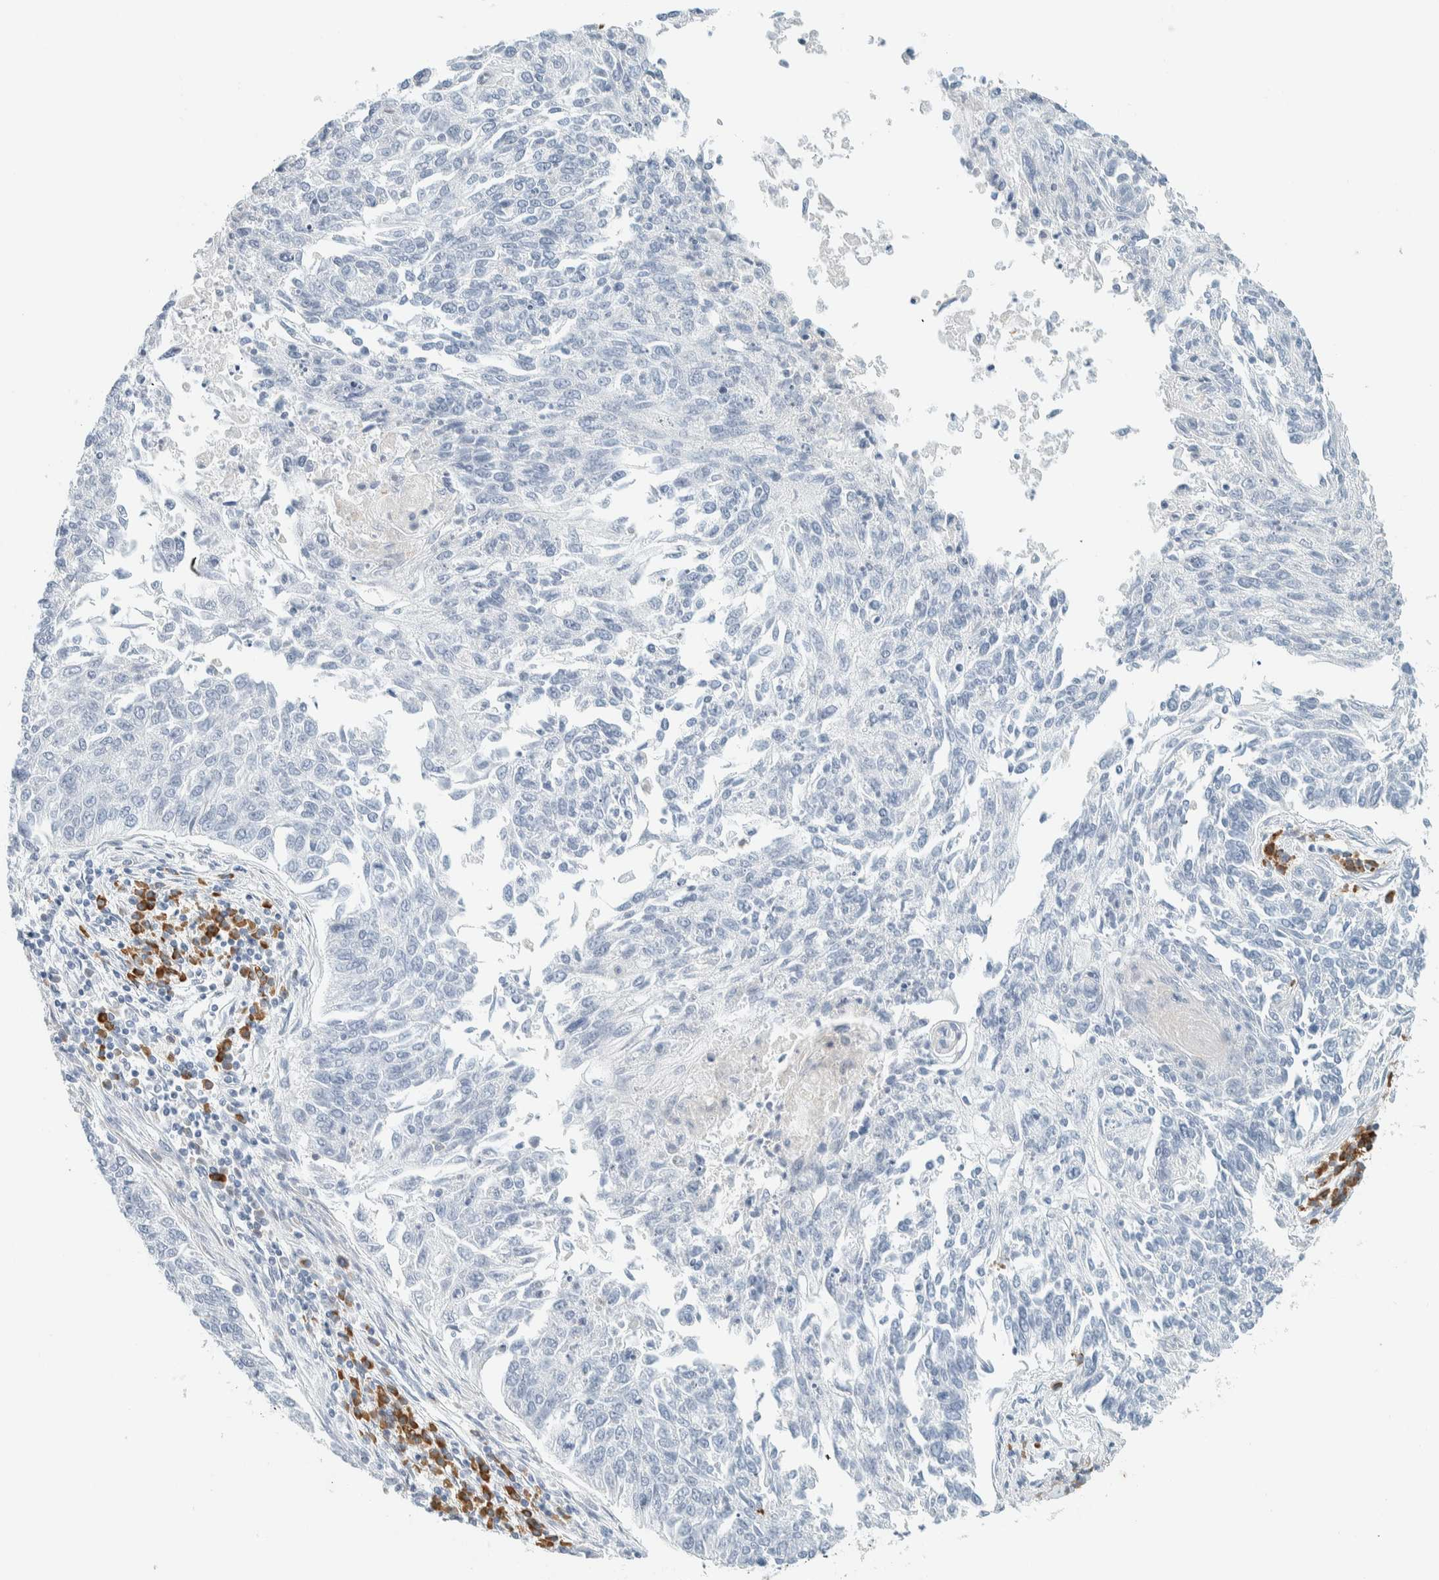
{"staining": {"intensity": "negative", "quantity": "none", "location": "none"}, "tissue": "lung cancer", "cell_type": "Tumor cells", "image_type": "cancer", "snomed": [{"axis": "morphology", "description": "Normal tissue, NOS"}, {"axis": "morphology", "description": "Squamous cell carcinoma, NOS"}, {"axis": "topography", "description": "Cartilage tissue"}, {"axis": "topography", "description": "Bronchus"}, {"axis": "topography", "description": "Lung"}], "caption": "Tumor cells show no significant staining in squamous cell carcinoma (lung).", "gene": "ARHGAP27", "patient": {"sex": "female", "age": 49}}